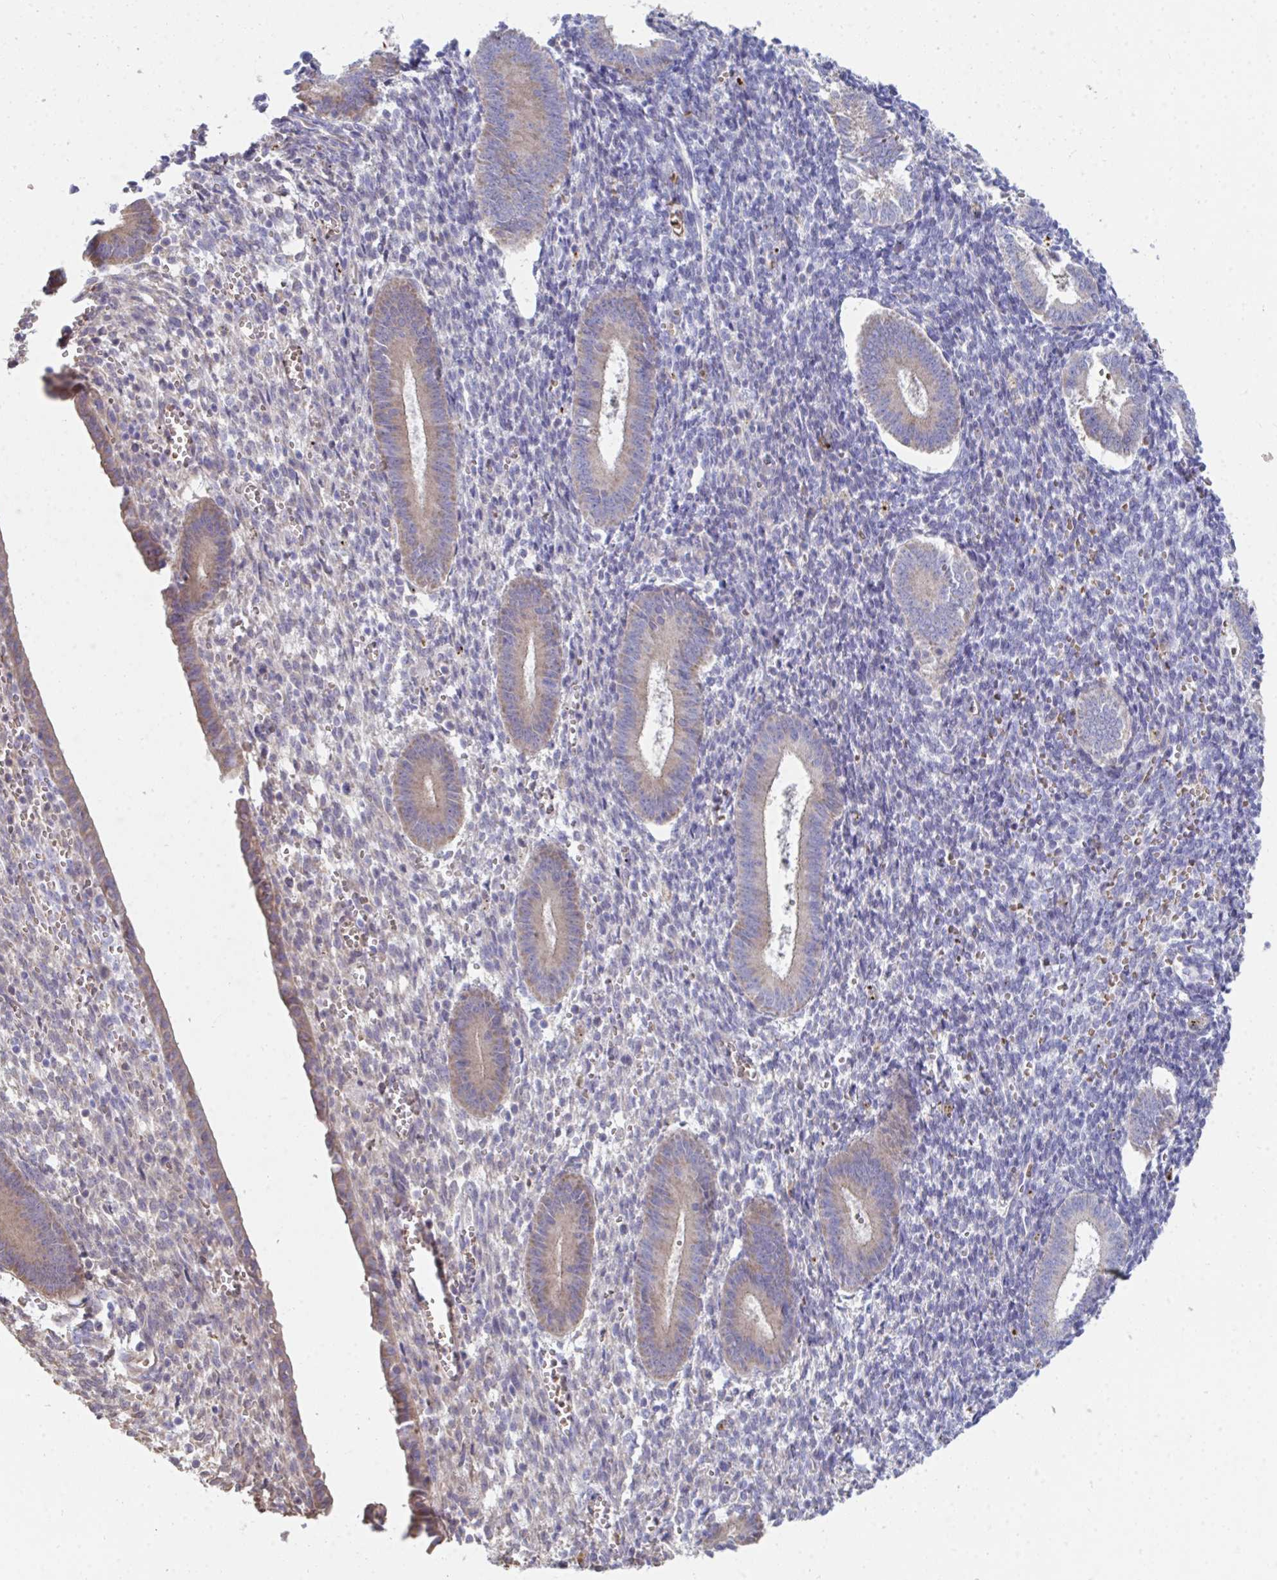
{"staining": {"intensity": "negative", "quantity": "none", "location": "none"}, "tissue": "endometrium", "cell_type": "Cells in endometrial stroma", "image_type": "normal", "snomed": [{"axis": "morphology", "description": "Normal tissue, NOS"}, {"axis": "topography", "description": "Endometrium"}], "caption": "IHC histopathology image of normal endometrium: human endometrium stained with DAB (3,3'-diaminobenzidine) shows no significant protein staining in cells in endometrial stroma. (DAB (3,3'-diaminobenzidine) immunohistochemistry, high magnification).", "gene": "MROH2B", "patient": {"sex": "female", "age": 25}}